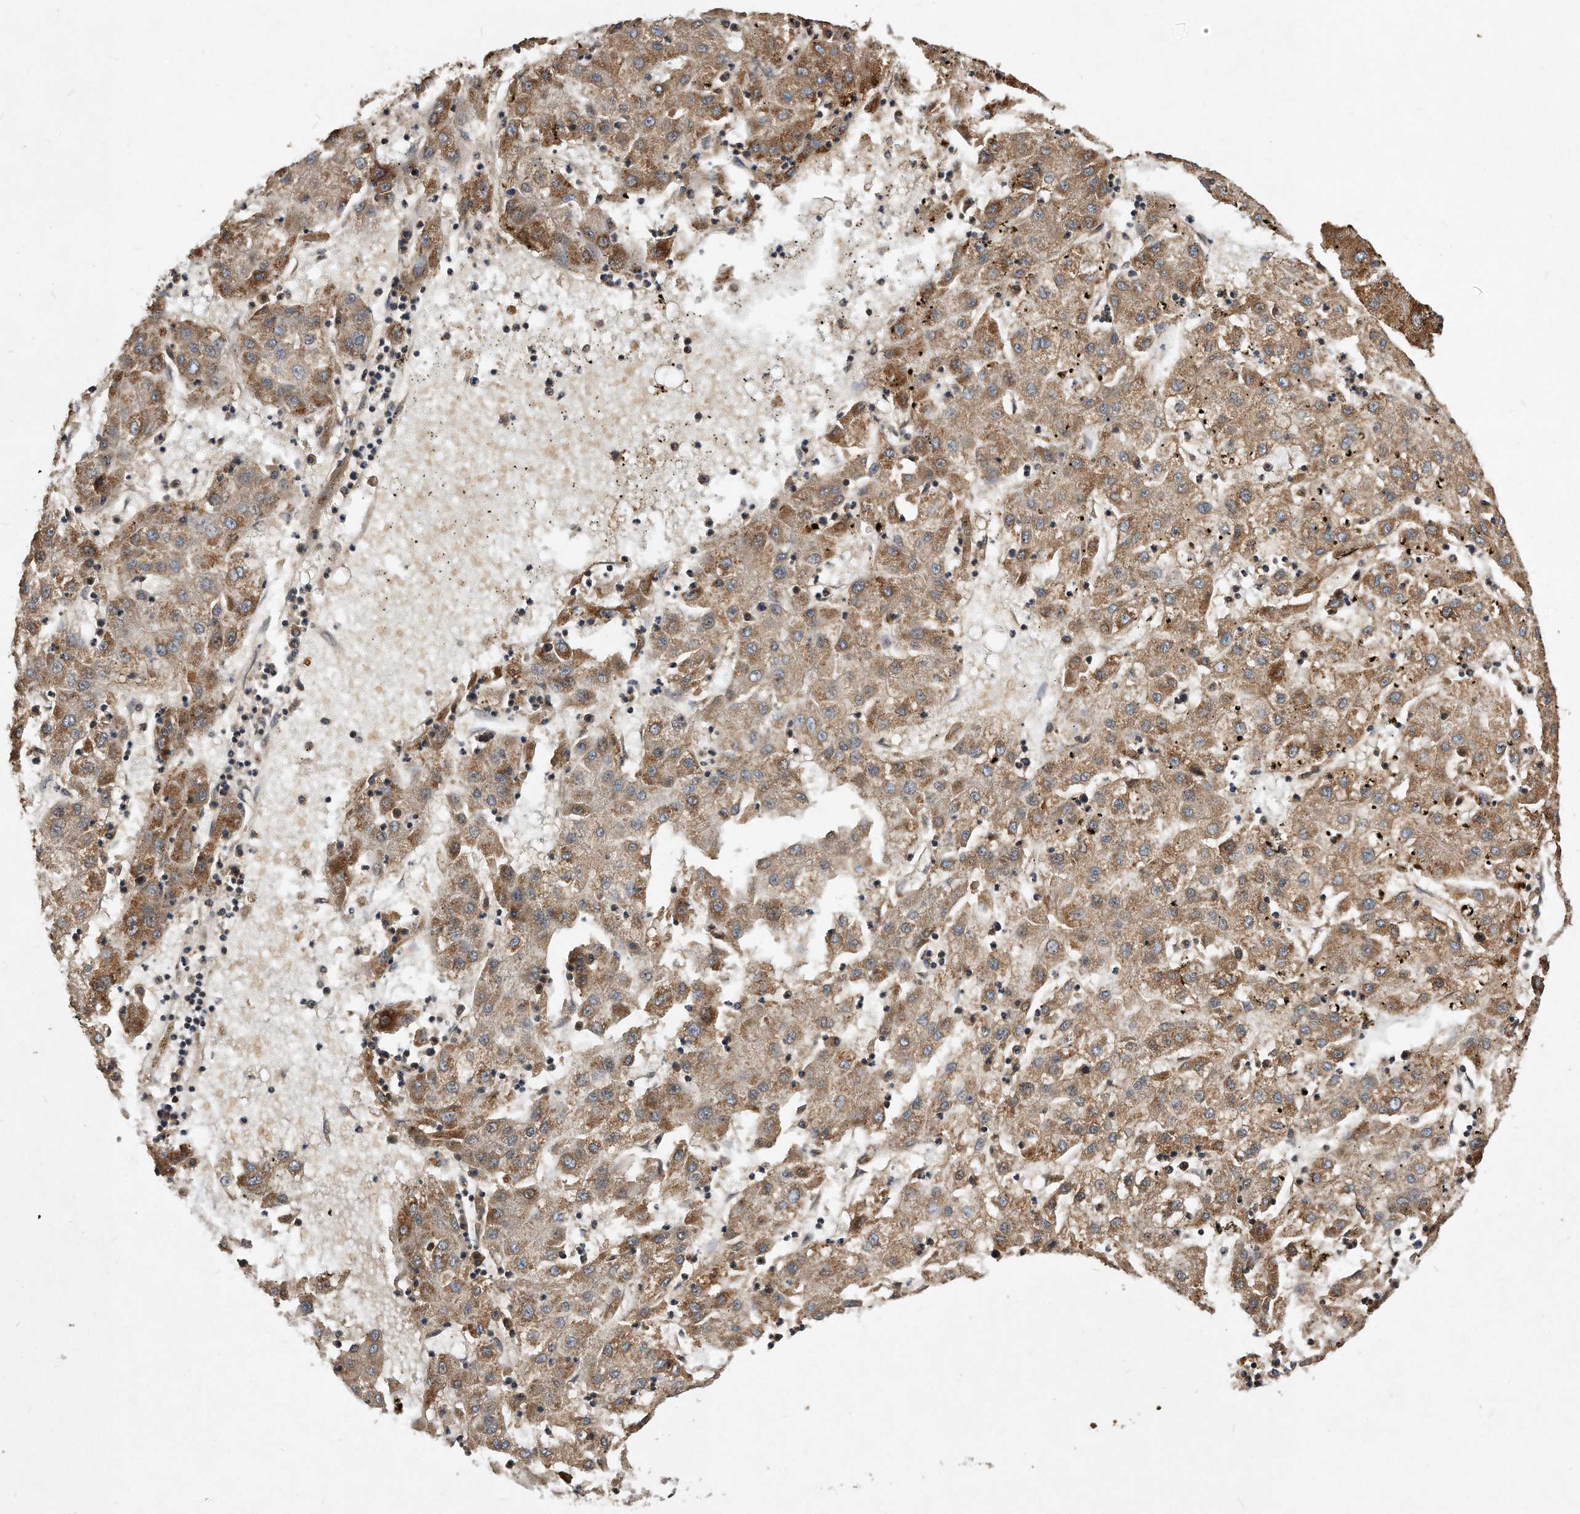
{"staining": {"intensity": "moderate", "quantity": ">75%", "location": "cytoplasmic/membranous"}, "tissue": "liver cancer", "cell_type": "Tumor cells", "image_type": "cancer", "snomed": [{"axis": "morphology", "description": "Carcinoma, Hepatocellular, NOS"}, {"axis": "topography", "description": "Liver"}], "caption": "Immunohistochemical staining of human liver cancer (hepatocellular carcinoma) reveals moderate cytoplasmic/membranous protein expression in about >75% of tumor cells. The staining is performed using DAB (3,3'-diaminobenzidine) brown chromogen to label protein expression. The nuclei are counter-stained blue using hematoxylin.", "gene": "PPP5C", "patient": {"sex": "male", "age": 72}}